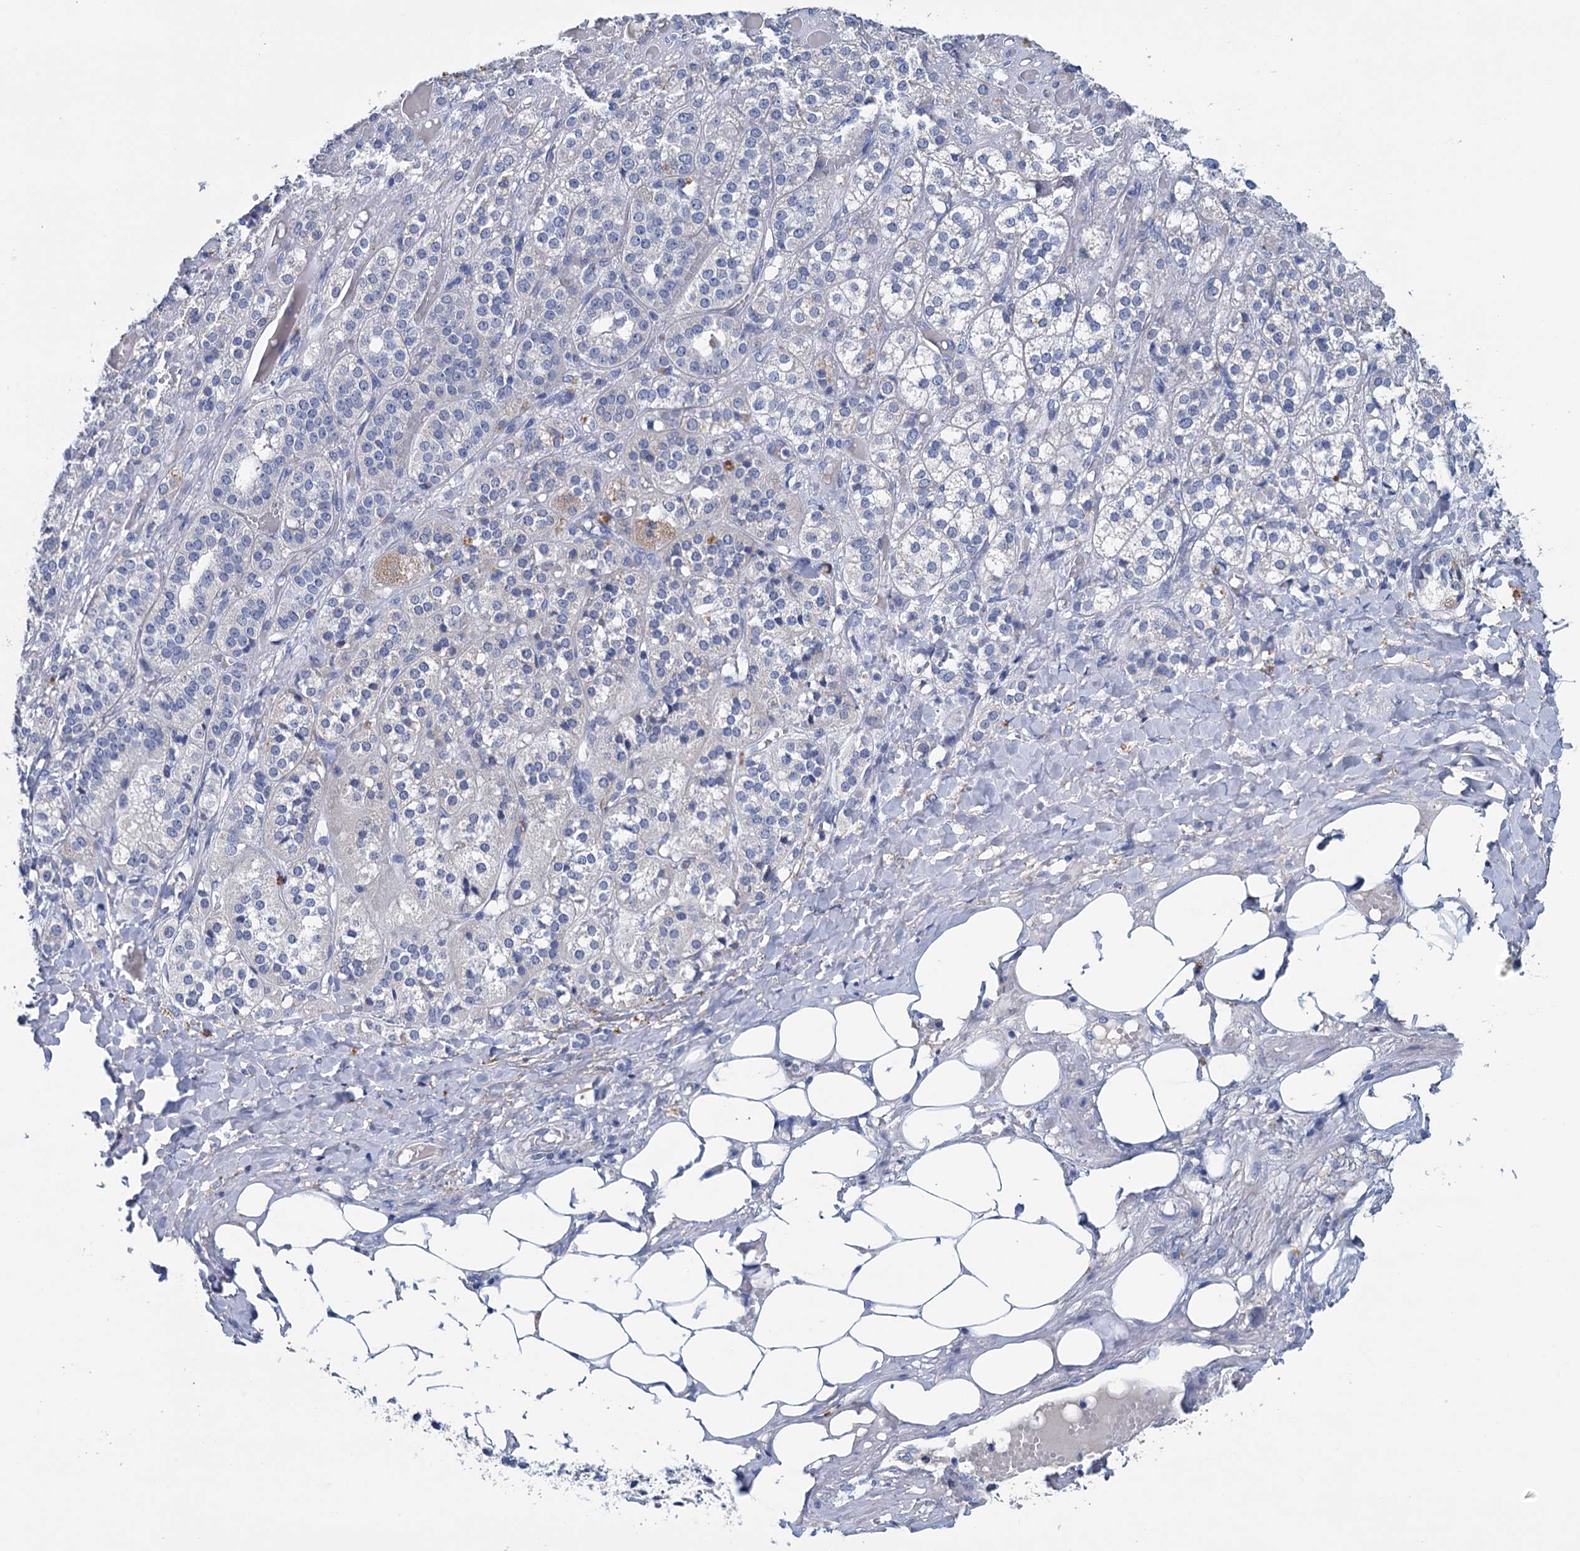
{"staining": {"intensity": "negative", "quantity": "none", "location": "none"}, "tissue": "adrenal gland", "cell_type": "Glandular cells", "image_type": "normal", "snomed": [{"axis": "morphology", "description": "Normal tissue, NOS"}, {"axis": "topography", "description": "Adrenal gland"}], "caption": "Immunohistochemistry of unremarkable human adrenal gland reveals no expression in glandular cells.", "gene": "MYOZ3", "patient": {"sex": "female", "age": 61}}